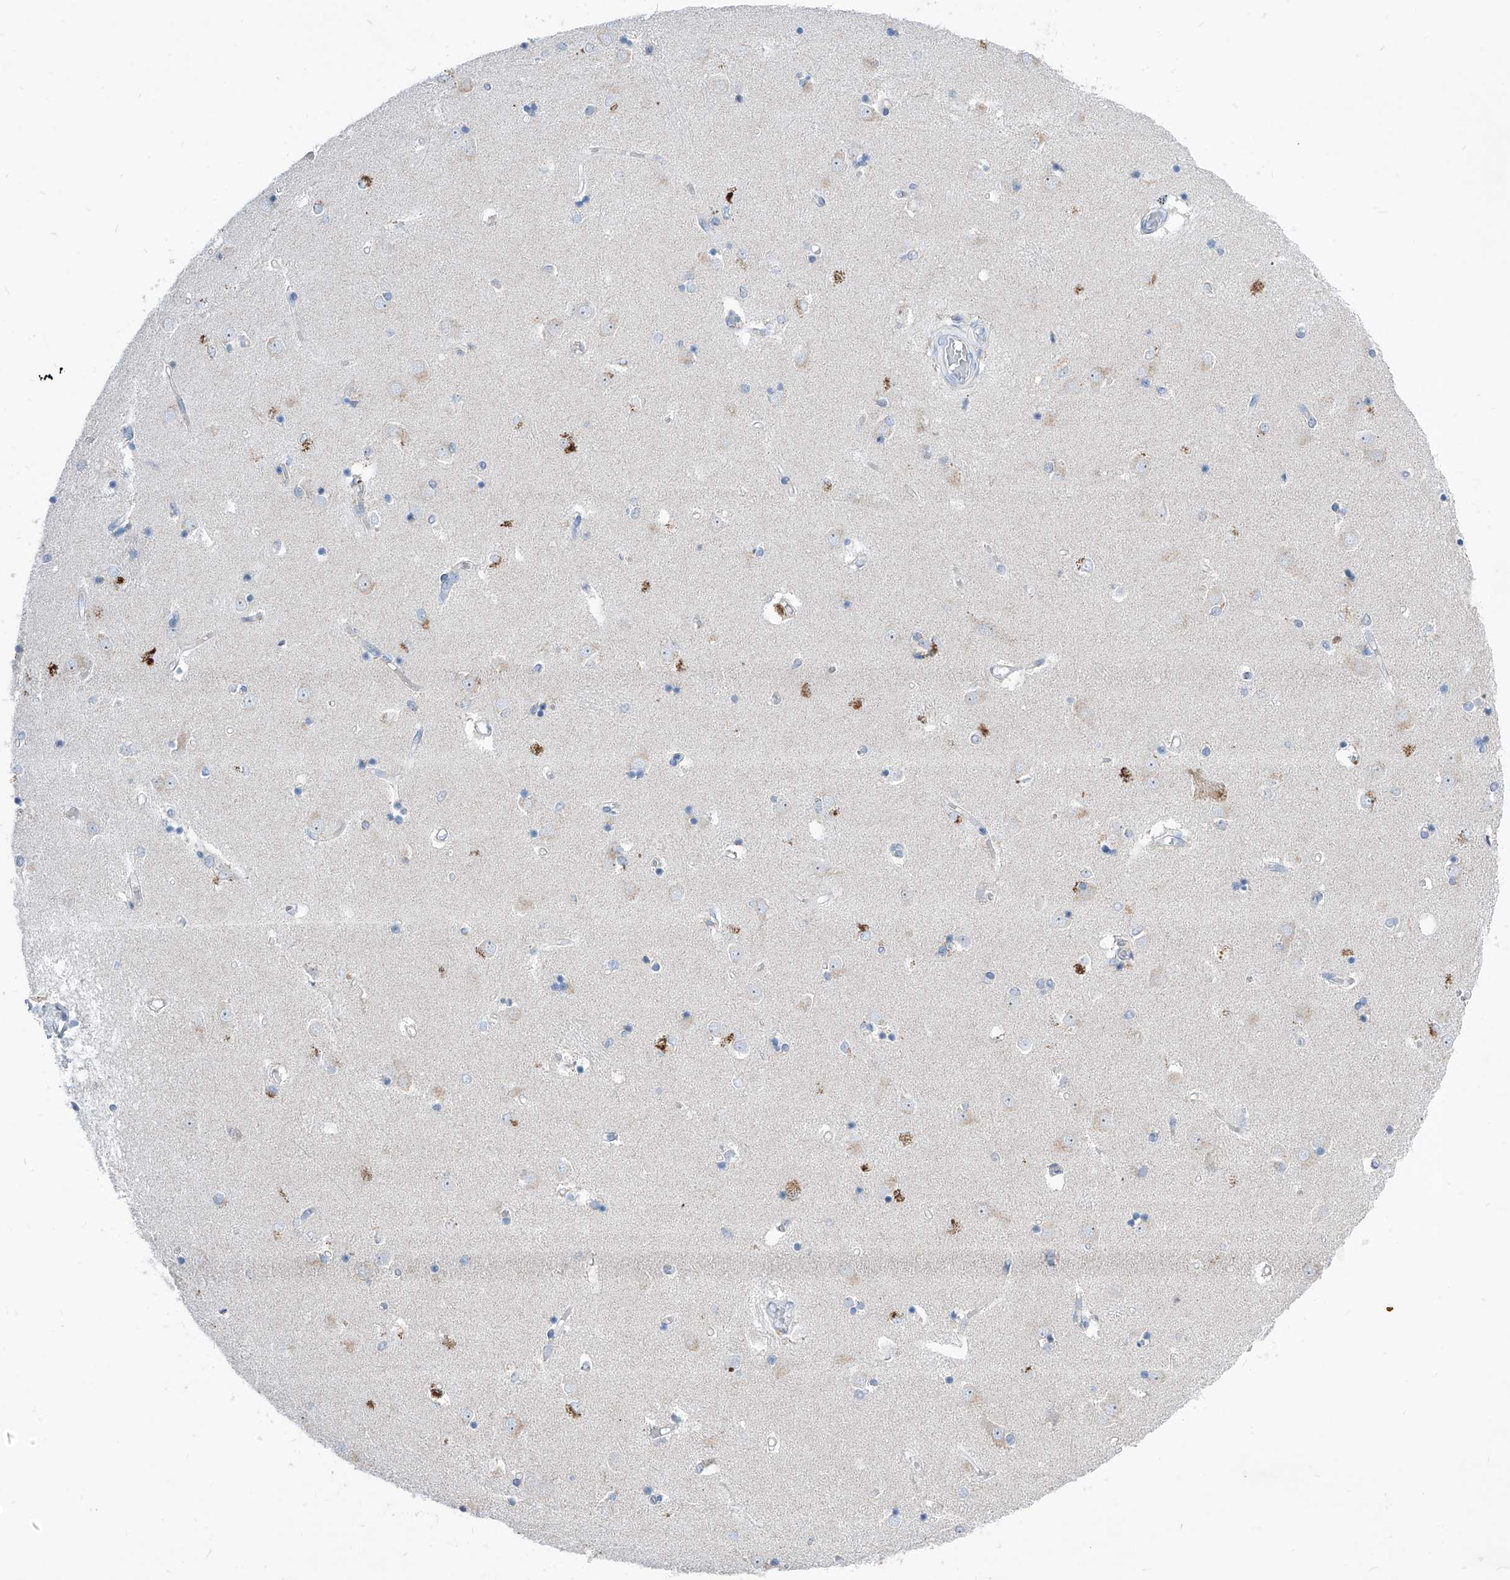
{"staining": {"intensity": "negative", "quantity": "none", "location": "none"}, "tissue": "caudate", "cell_type": "Glial cells", "image_type": "normal", "snomed": [{"axis": "morphology", "description": "Normal tissue, NOS"}, {"axis": "topography", "description": "Lateral ventricle wall"}], "caption": "Normal caudate was stained to show a protein in brown. There is no significant expression in glial cells. (Stains: DAB immunohistochemistry with hematoxylin counter stain, Microscopy: brightfield microscopy at high magnification).", "gene": "AGPS", "patient": {"sex": "male", "age": 45}}